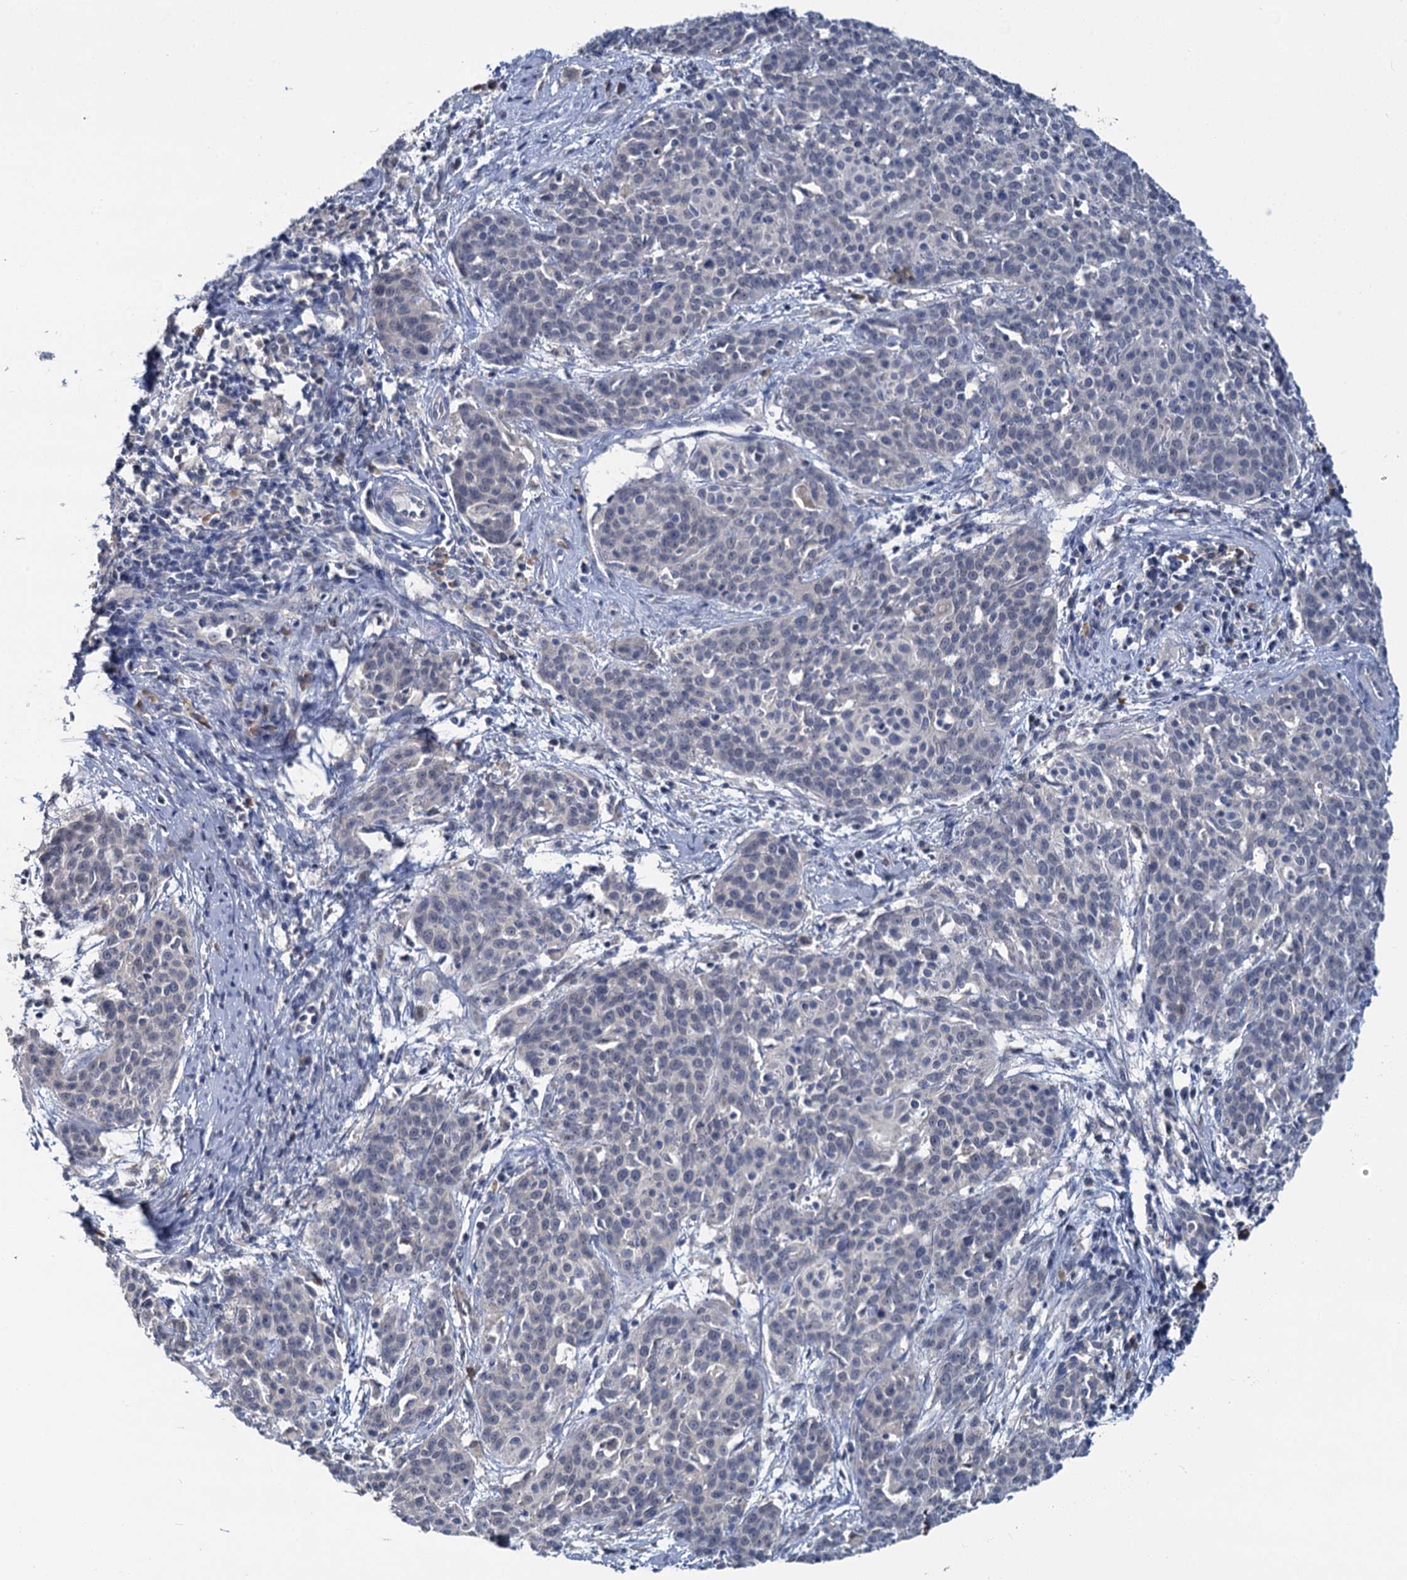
{"staining": {"intensity": "negative", "quantity": "none", "location": "none"}, "tissue": "cervical cancer", "cell_type": "Tumor cells", "image_type": "cancer", "snomed": [{"axis": "morphology", "description": "Squamous cell carcinoma, NOS"}, {"axis": "topography", "description": "Cervix"}], "caption": "Cervical squamous cell carcinoma was stained to show a protein in brown. There is no significant staining in tumor cells.", "gene": "ANKRD42", "patient": {"sex": "female", "age": 38}}